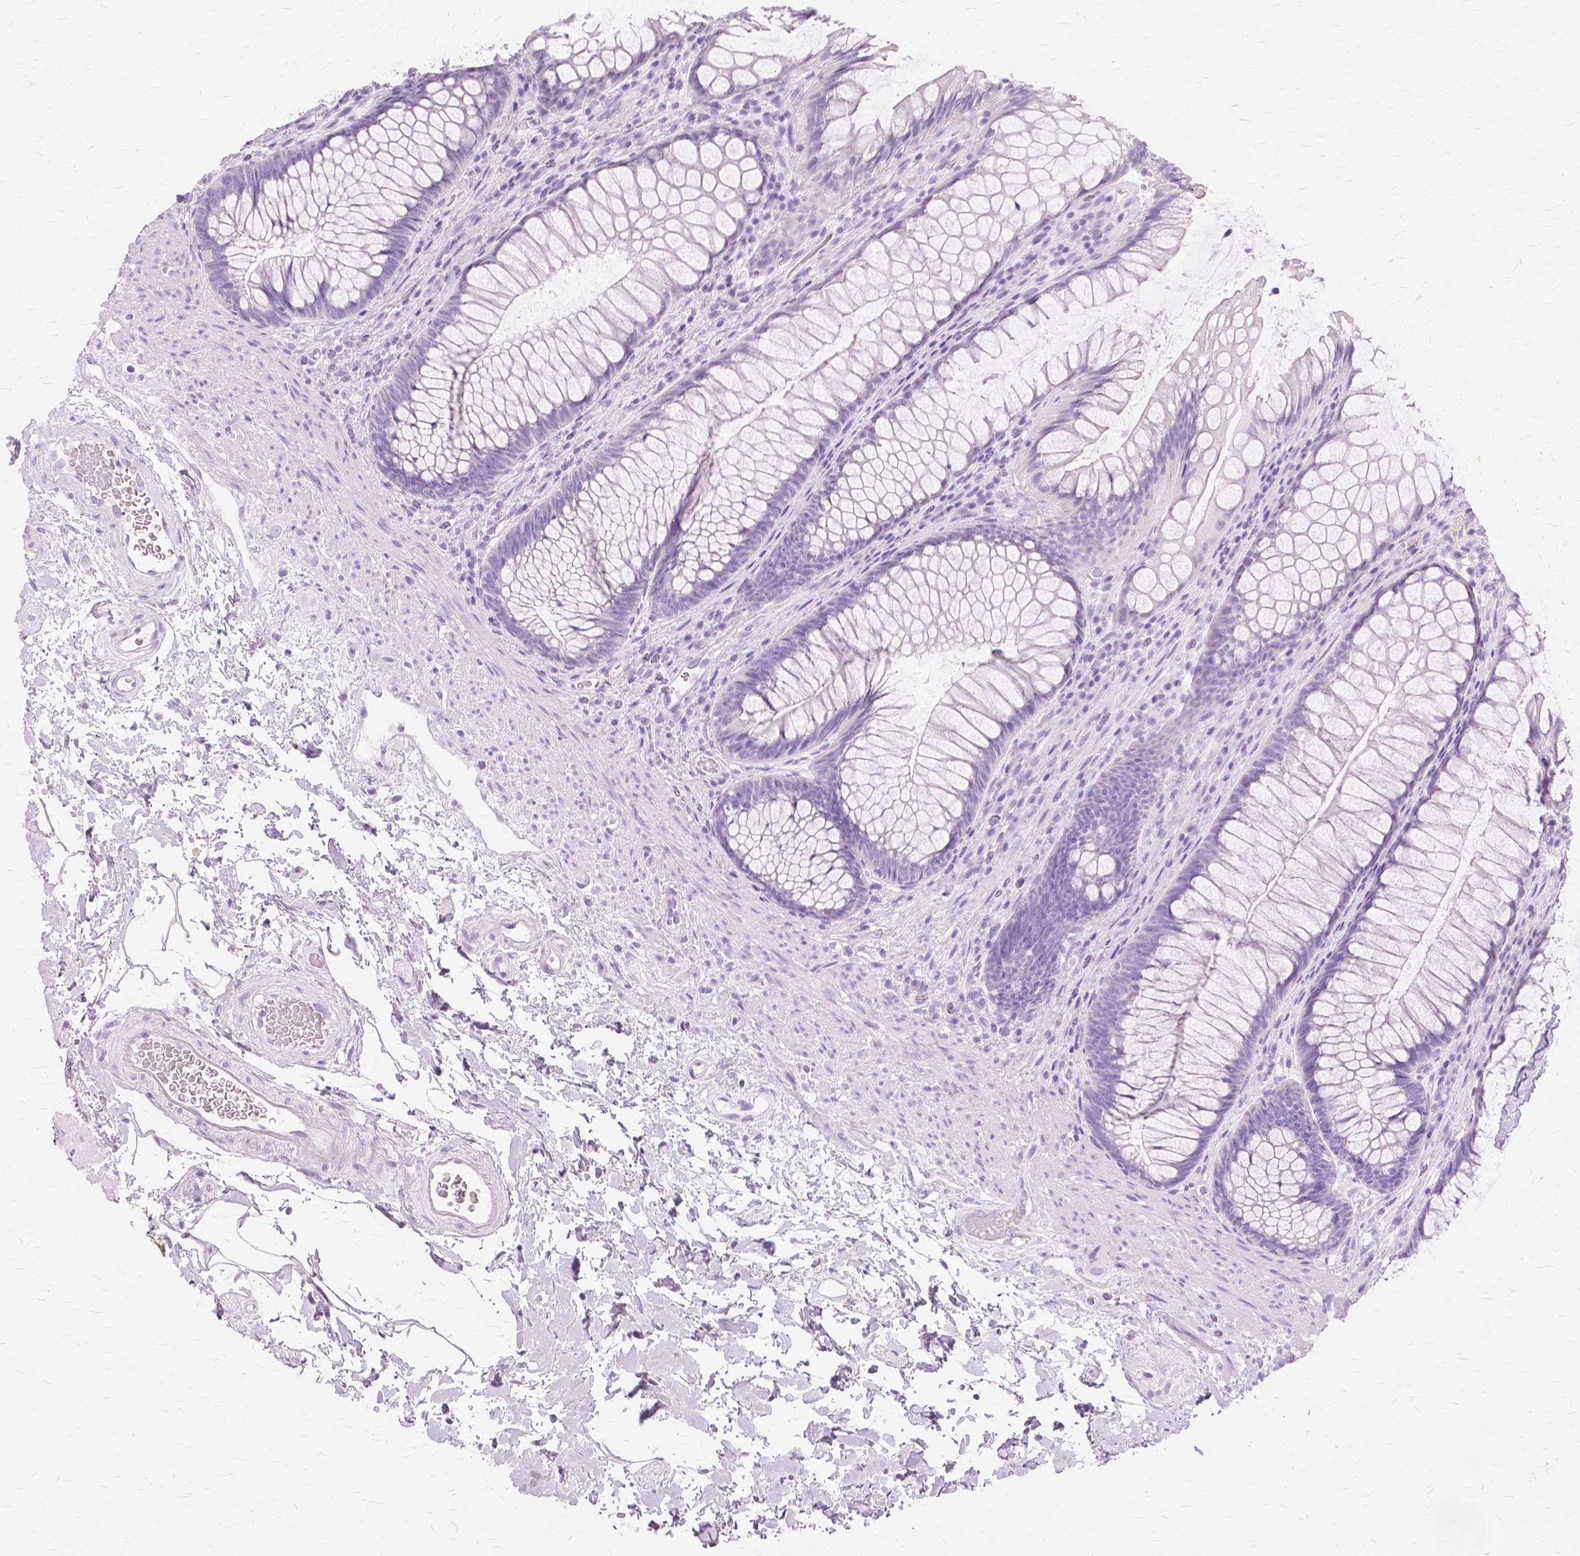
{"staining": {"intensity": "negative", "quantity": "none", "location": "none"}, "tissue": "rectum", "cell_type": "Glandular cells", "image_type": "normal", "snomed": [{"axis": "morphology", "description": "Normal tissue, NOS"}, {"axis": "topography", "description": "Smooth muscle"}, {"axis": "topography", "description": "Rectum"}], "caption": "This photomicrograph is of benign rectum stained with immunohistochemistry to label a protein in brown with the nuclei are counter-stained blue. There is no expression in glandular cells. The staining is performed using DAB brown chromogen with nuclei counter-stained in using hematoxylin.", "gene": "TGM1", "patient": {"sex": "male", "age": 53}}